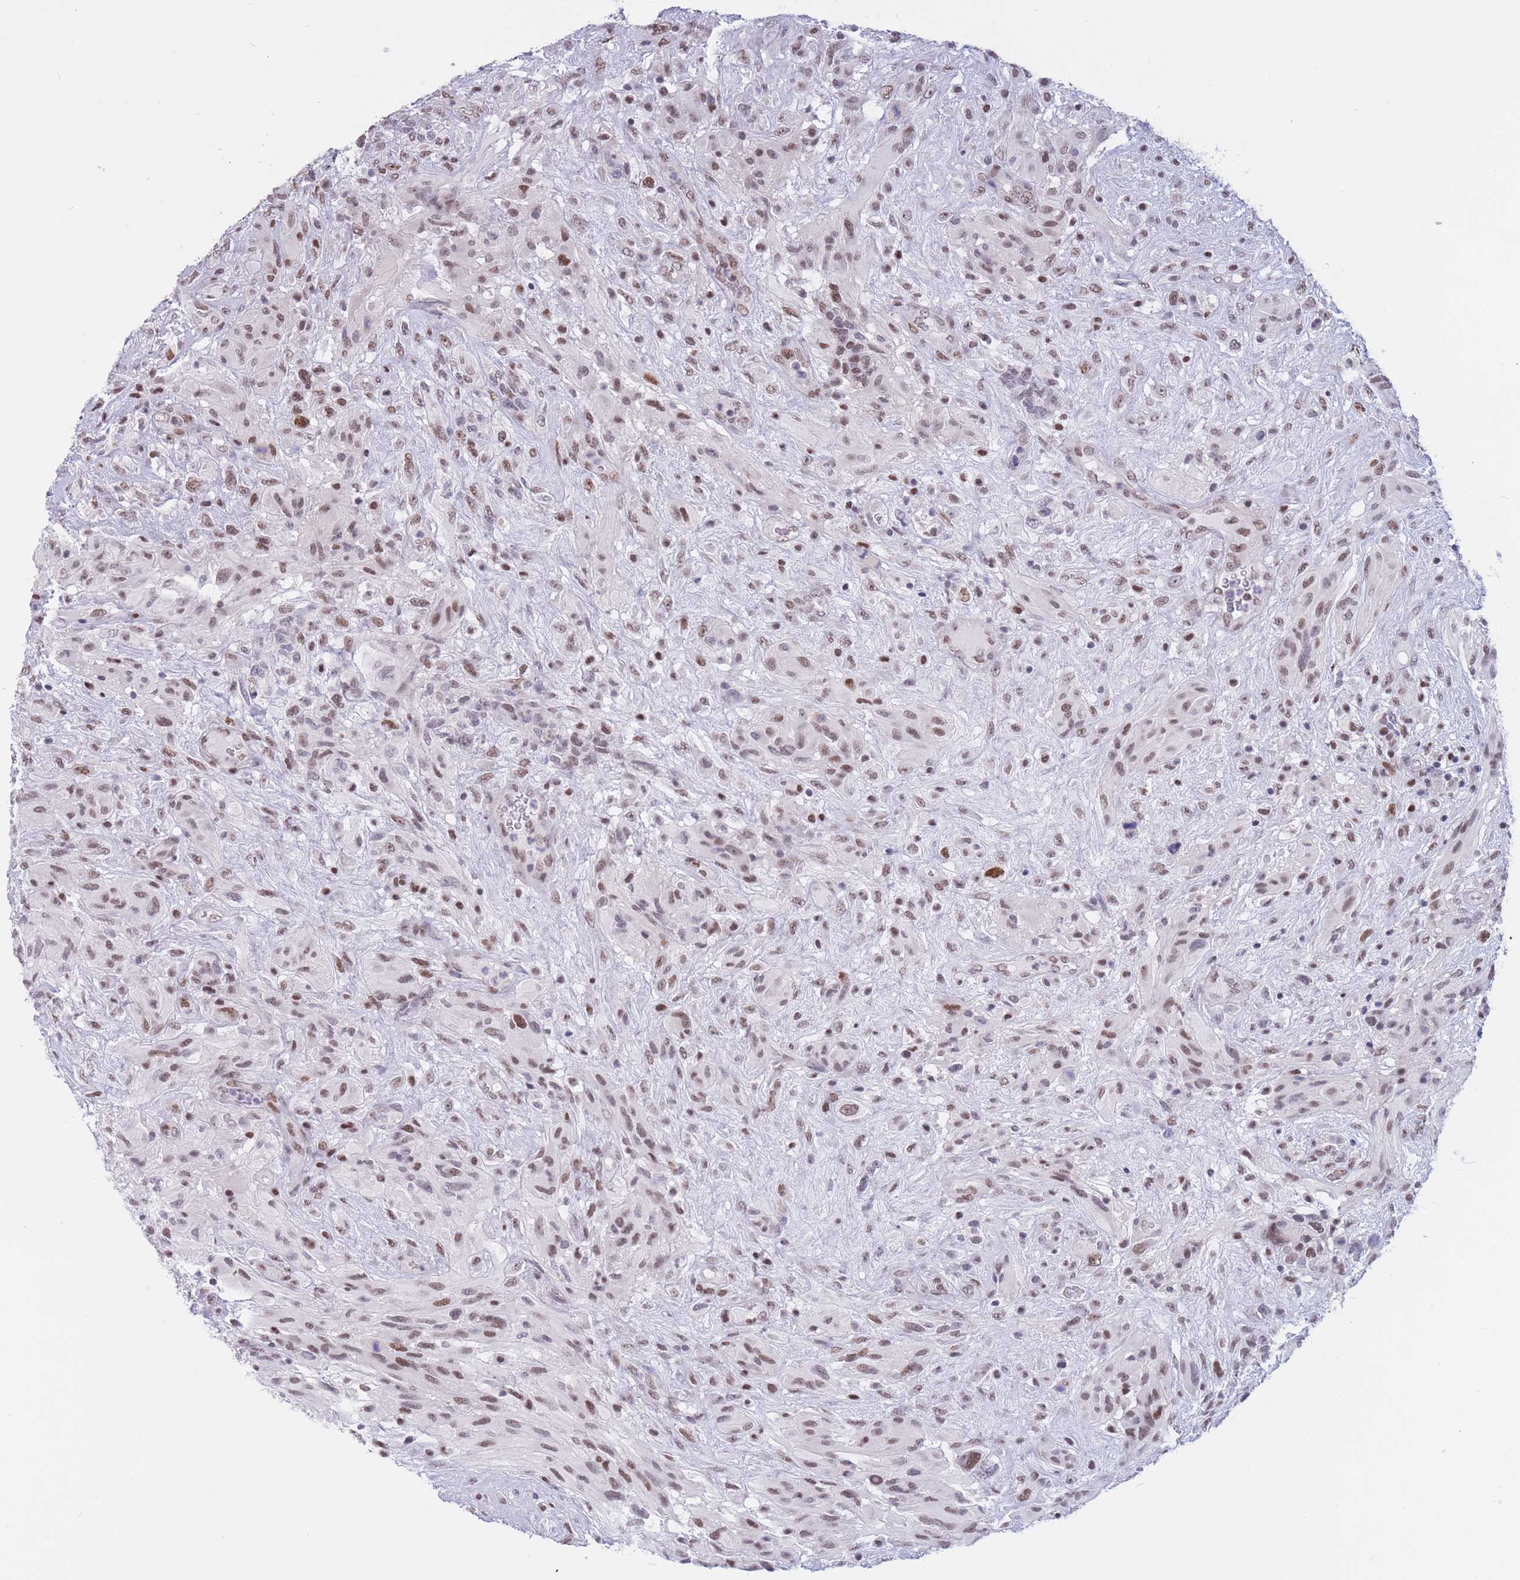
{"staining": {"intensity": "moderate", "quantity": ">75%", "location": "nuclear"}, "tissue": "glioma", "cell_type": "Tumor cells", "image_type": "cancer", "snomed": [{"axis": "morphology", "description": "Glioma, malignant, High grade"}, {"axis": "topography", "description": "Brain"}], "caption": "Immunohistochemical staining of human high-grade glioma (malignant) exhibits medium levels of moderate nuclear protein staining in about >75% of tumor cells.", "gene": "NASP", "patient": {"sex": "male", "age": 61}}